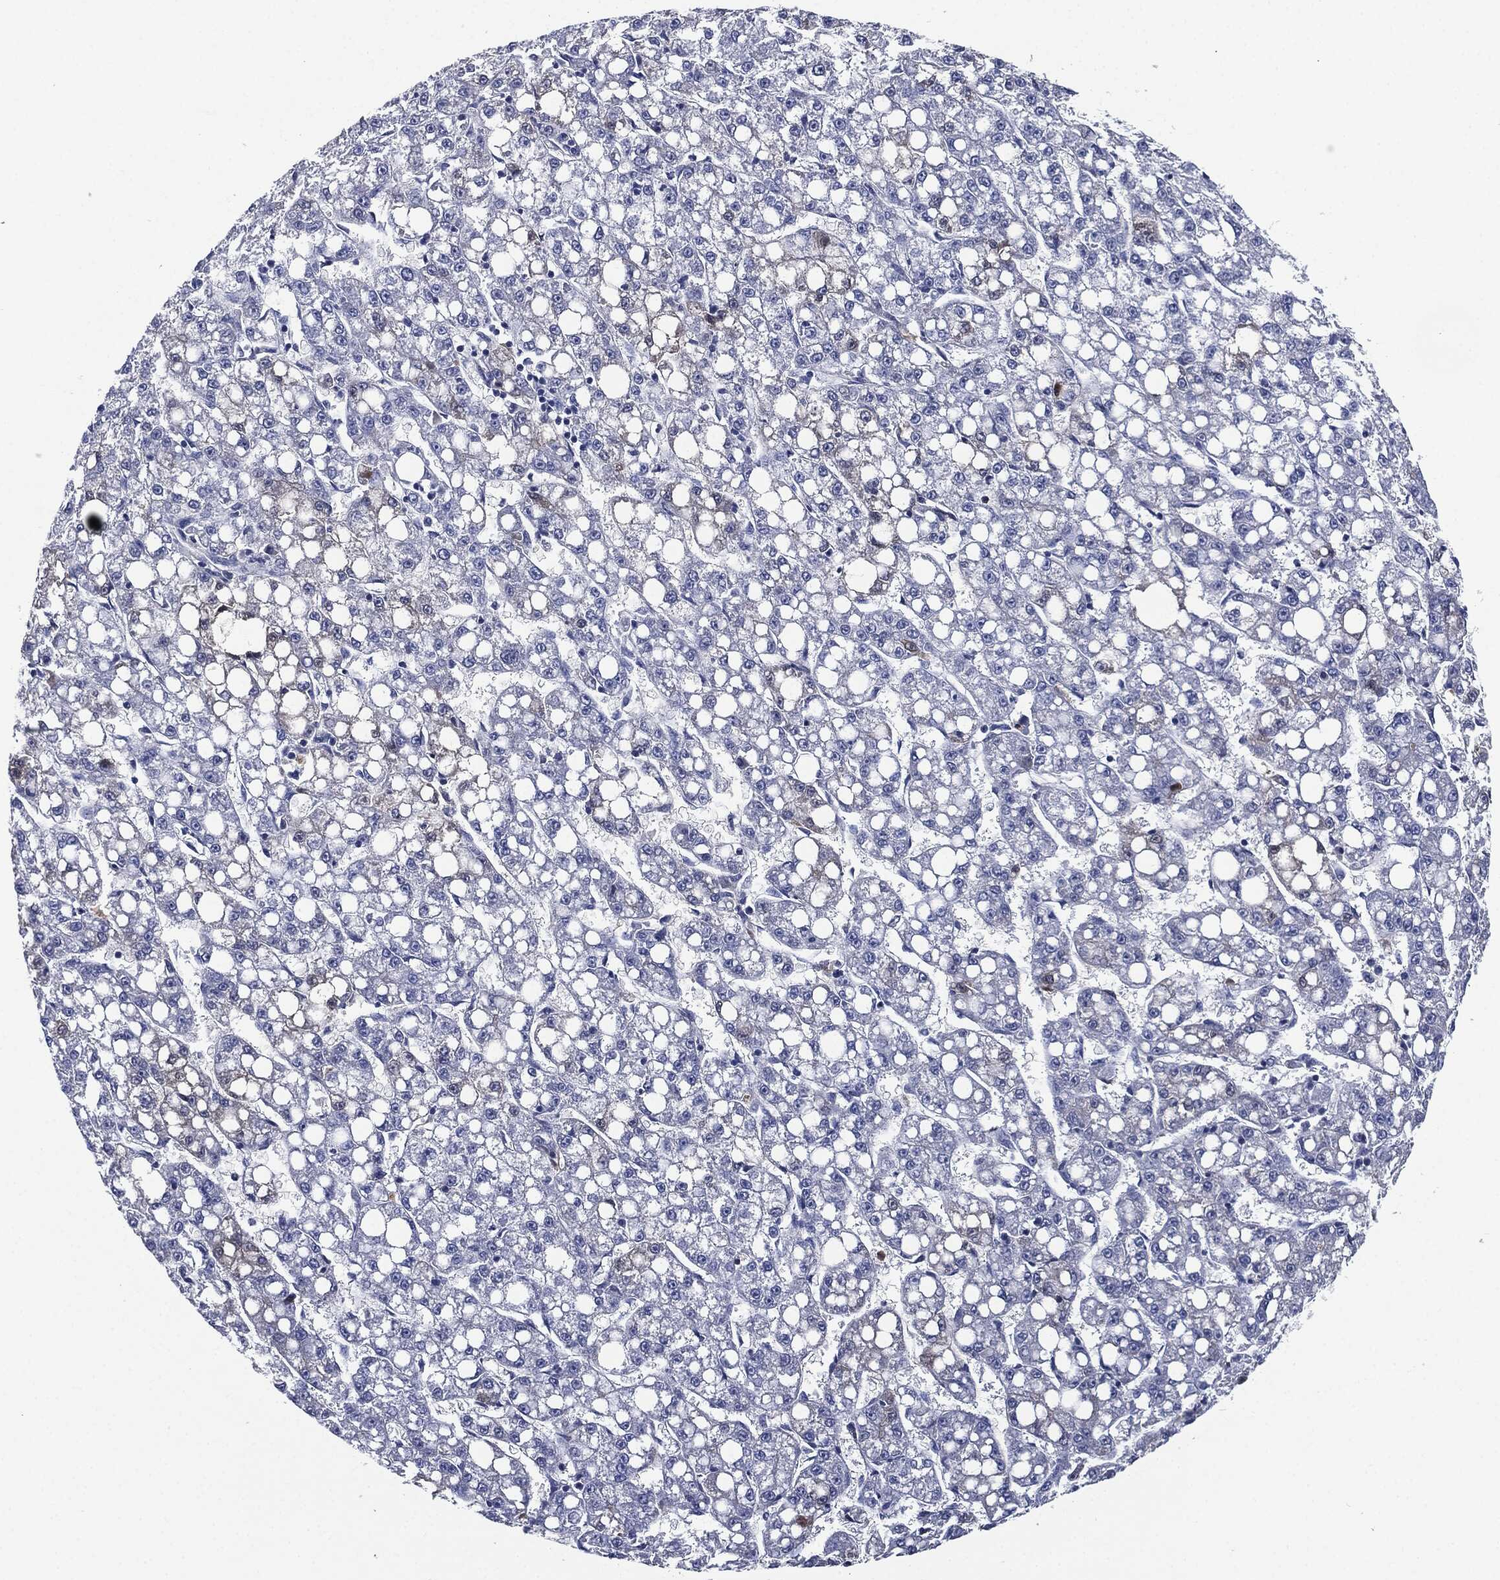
{"staining": {"intensity": "negative", "quantity": "none", "location": "none"}, "tissue": "liver cancer", "cell_type": "Tumor cells", "image_type": "cancer", "snomed": [{"axis": "morphology", "description": "Carcinoma, Hepatocellular, NOS"}, {"axis": "topography", "description": "Liver"}], "caption": "This is an immunohistochemistry (IHC) histopathology image of human liver cancer. There is no positivity in tumor cells.", "gene": "SIGLEC7", "patient": {"sex": "female", "age": 65}}